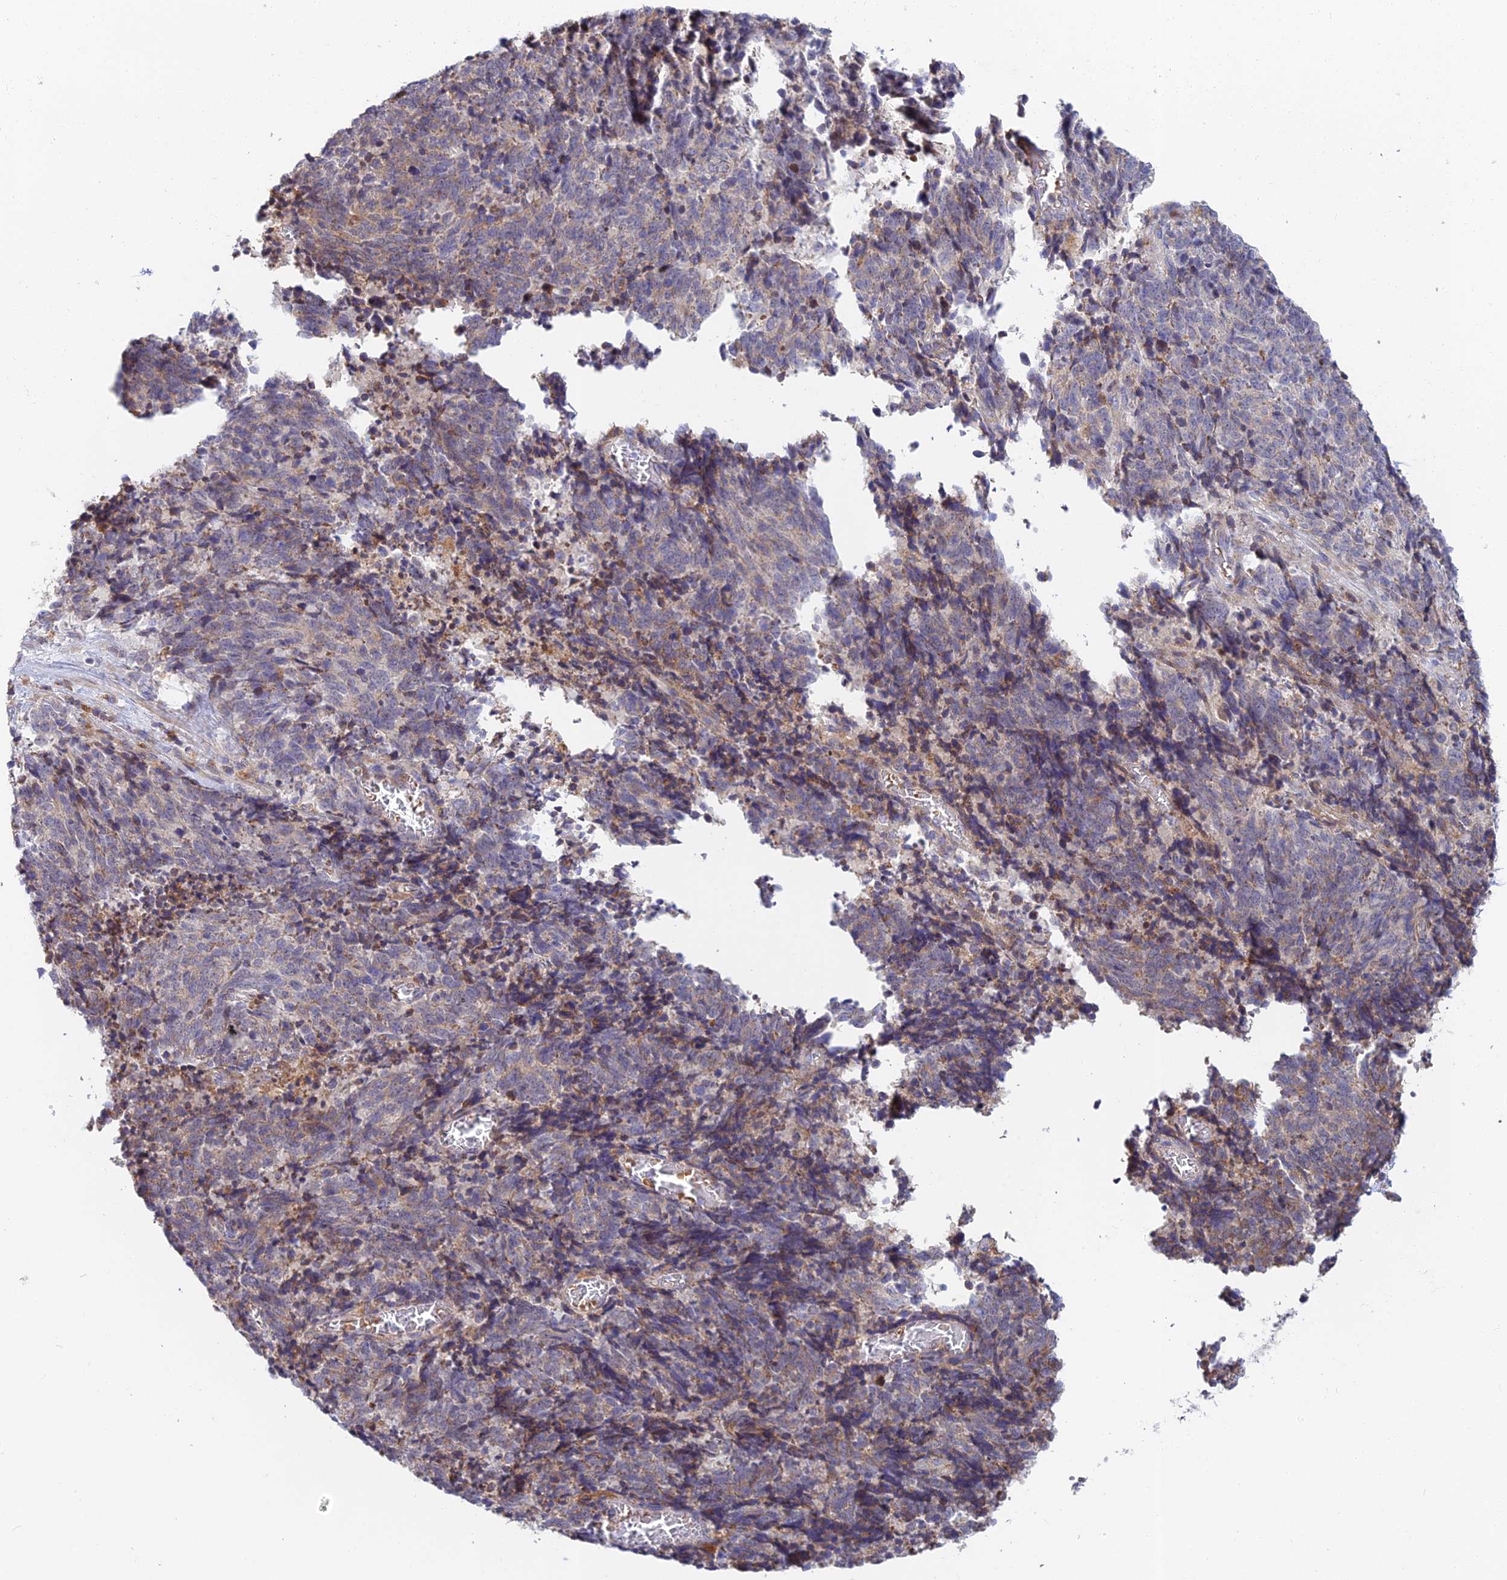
{"staining": {"intensity": "negative", "quantity": "none", "location": "none"}, "tissue": "cervical cancer", "cell_type": "Tumor cells", "image_type": "cancer", "snomed": [{"axis": "morphology", "description": "Squamous cell carcinoma, NOS"}, {"axis": "topography", "description": "Cervix"}], "caption": "This is an IHC photomicrograph of cervical squamous cell carcinoma. There is no staining in tumor cells.", "gene": "FUOM", "patient": {"sex": "female", "age": 29}}